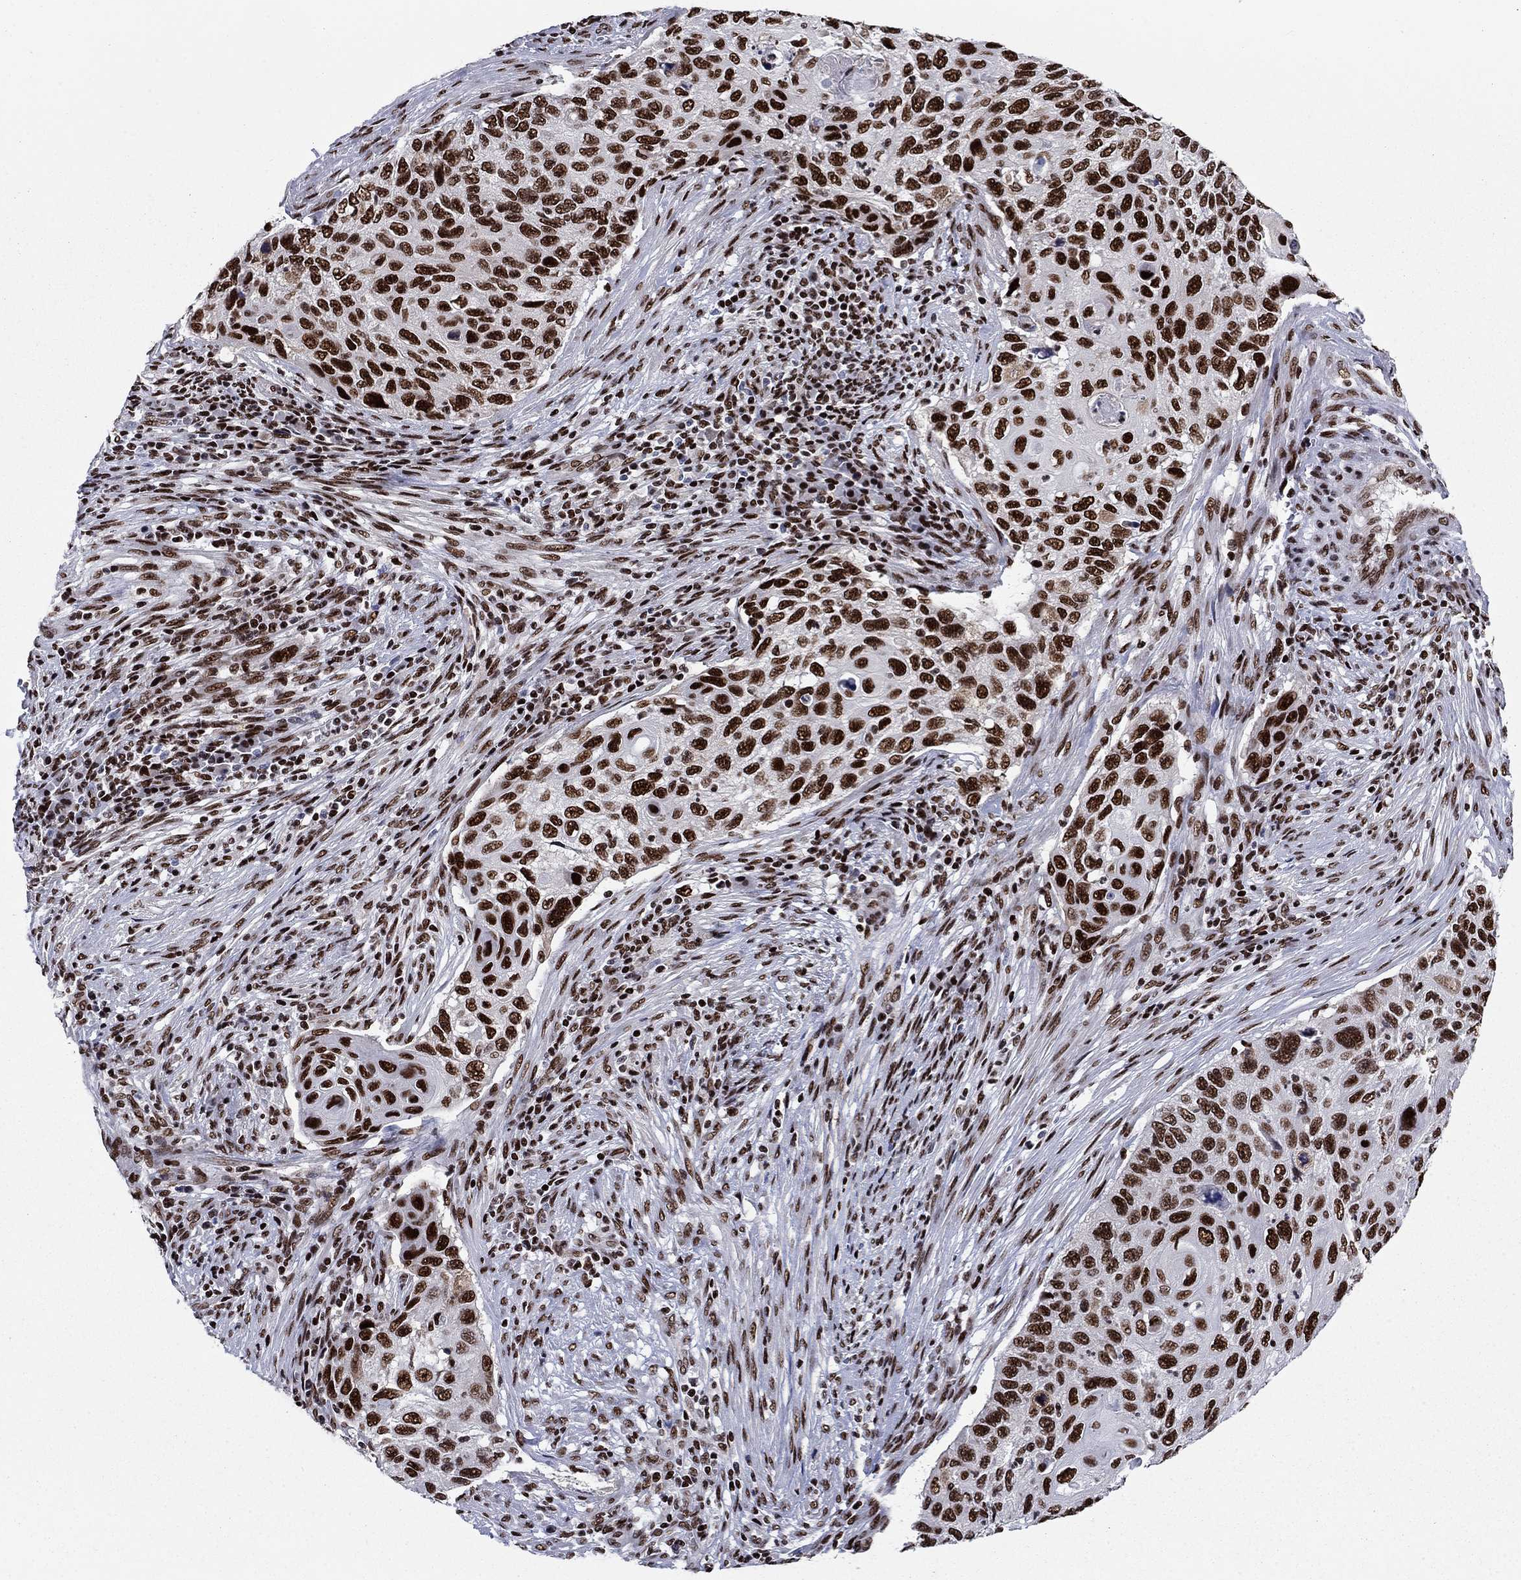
{"staining": {"intensity": "strong", "quantity": ">75%", "location": "nuclear"}, "tissue": "cervical cancer", "cell_type": "Tumor cells", "image_type": "cancer", "snomed": [{"axis": "morphology", "description": "Squamous cell carcinoma, NOS"}, {"axis": "topography", "description": "Cervix"}], "caption": "The image shows a brown stain indicating the presence of a protein in the nuclear of tumor cells in cervical cancer. The protein is stained brown, and the nuclei are stained in blue (DAB IHC with brightfield microscopy, high magnification).", "gene": "RPRD1B", "patient": {"sex": "female", "age": 70}}